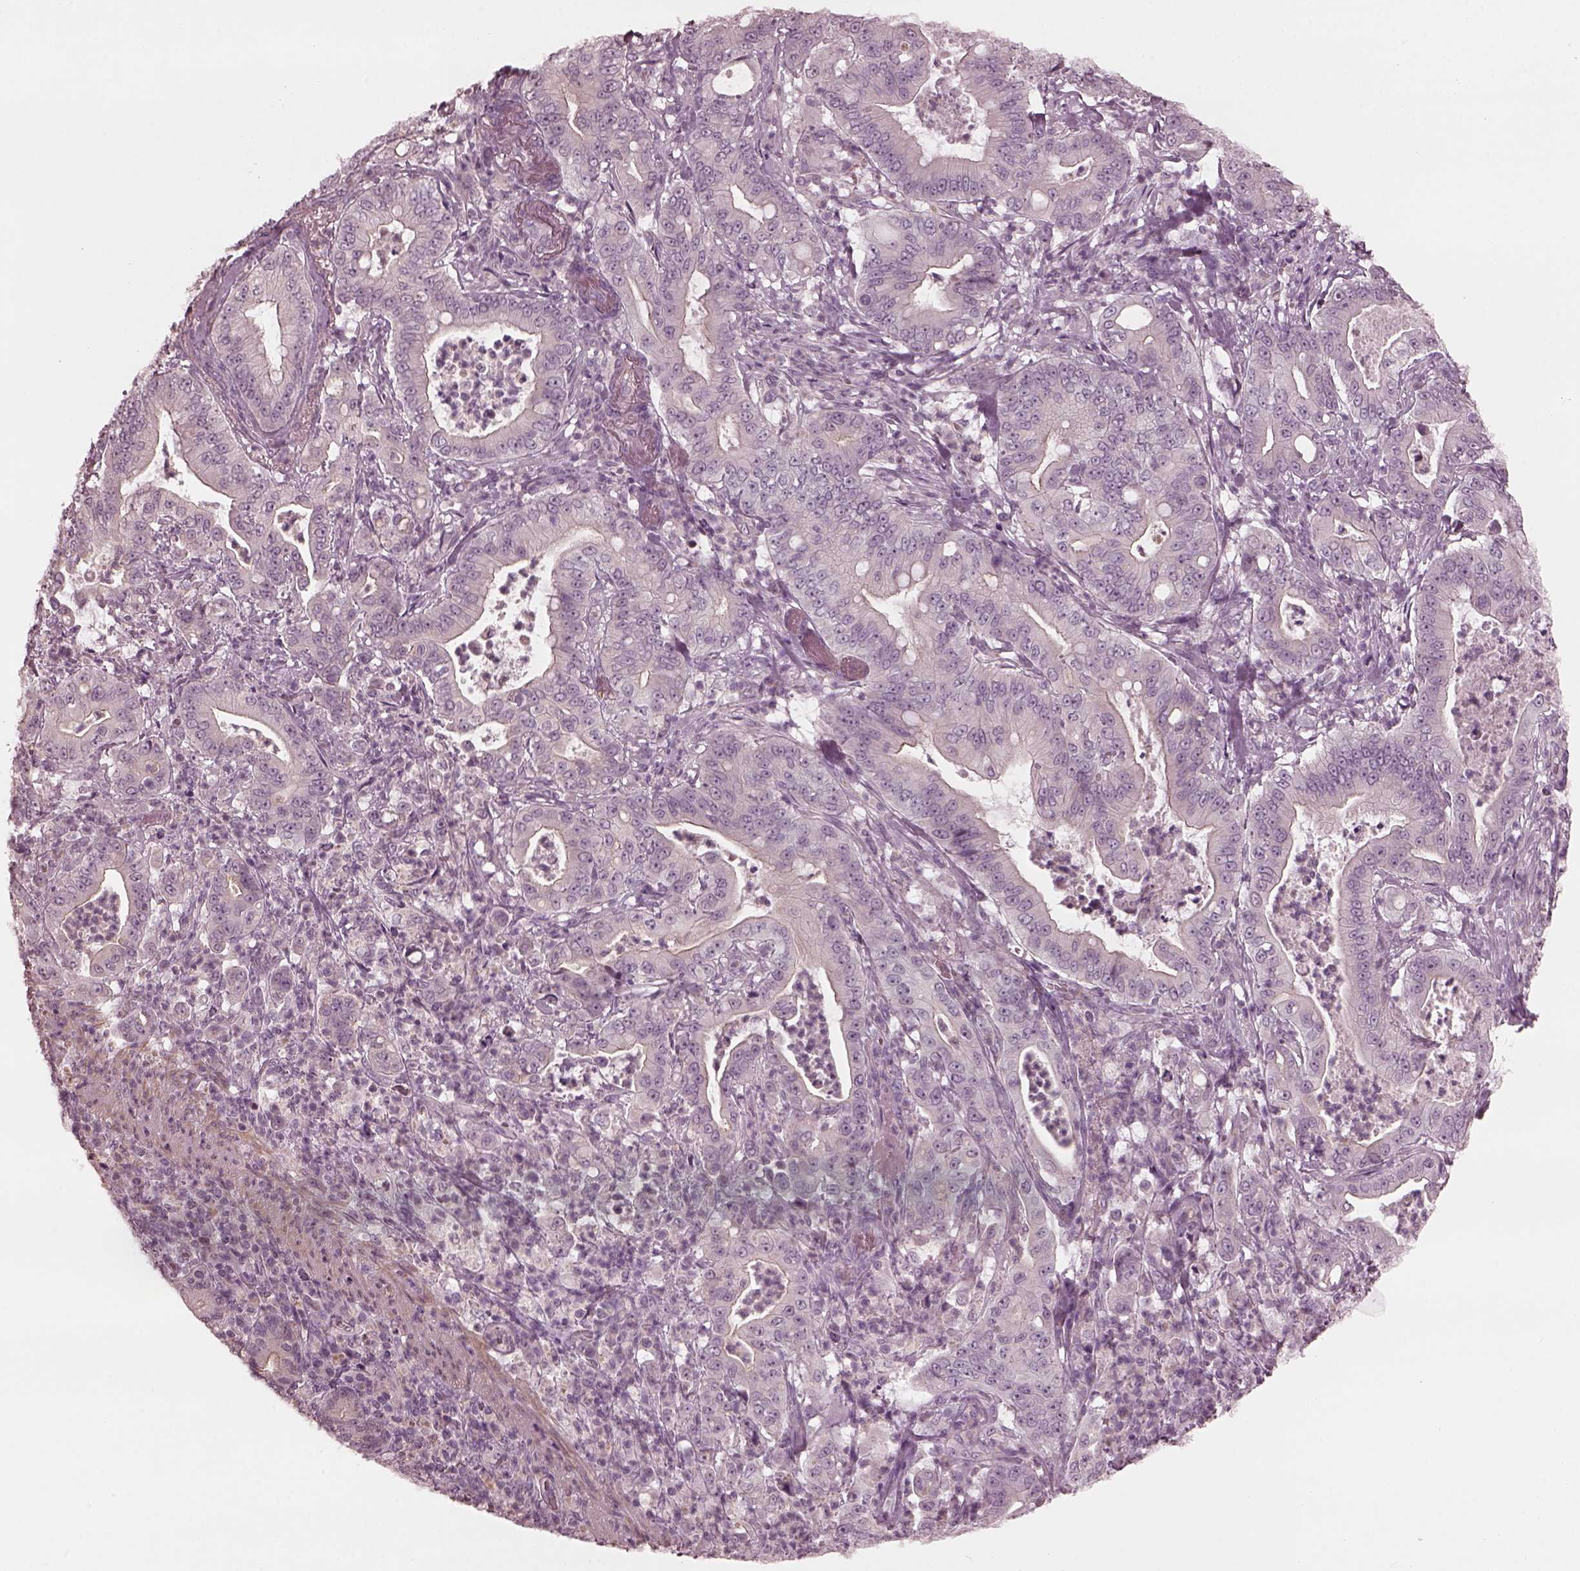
{"staining": {"intensity": "negative", "quantity": "none", "location": "none"}, "tissue": "pancreatic cancer", "cell_type": "Tumor cells", "image_type": "cancer", "snomed": [{"axis": "morphology", "description": "Adenocarcinoma, NOS"}, {"axis": "topography", "description": "Pancreas"}], "caption": "Tumor cells are negative for protein expression in human pancreatic cancer. (Stains: DAB (3,3'-diaminobenzidine) IHC with hematoxylin counter stain, Microscopy: brightfield microscopy at high magnification).", "gene": "CCDC170", "patient": {"sex": "male", "age": 71}}